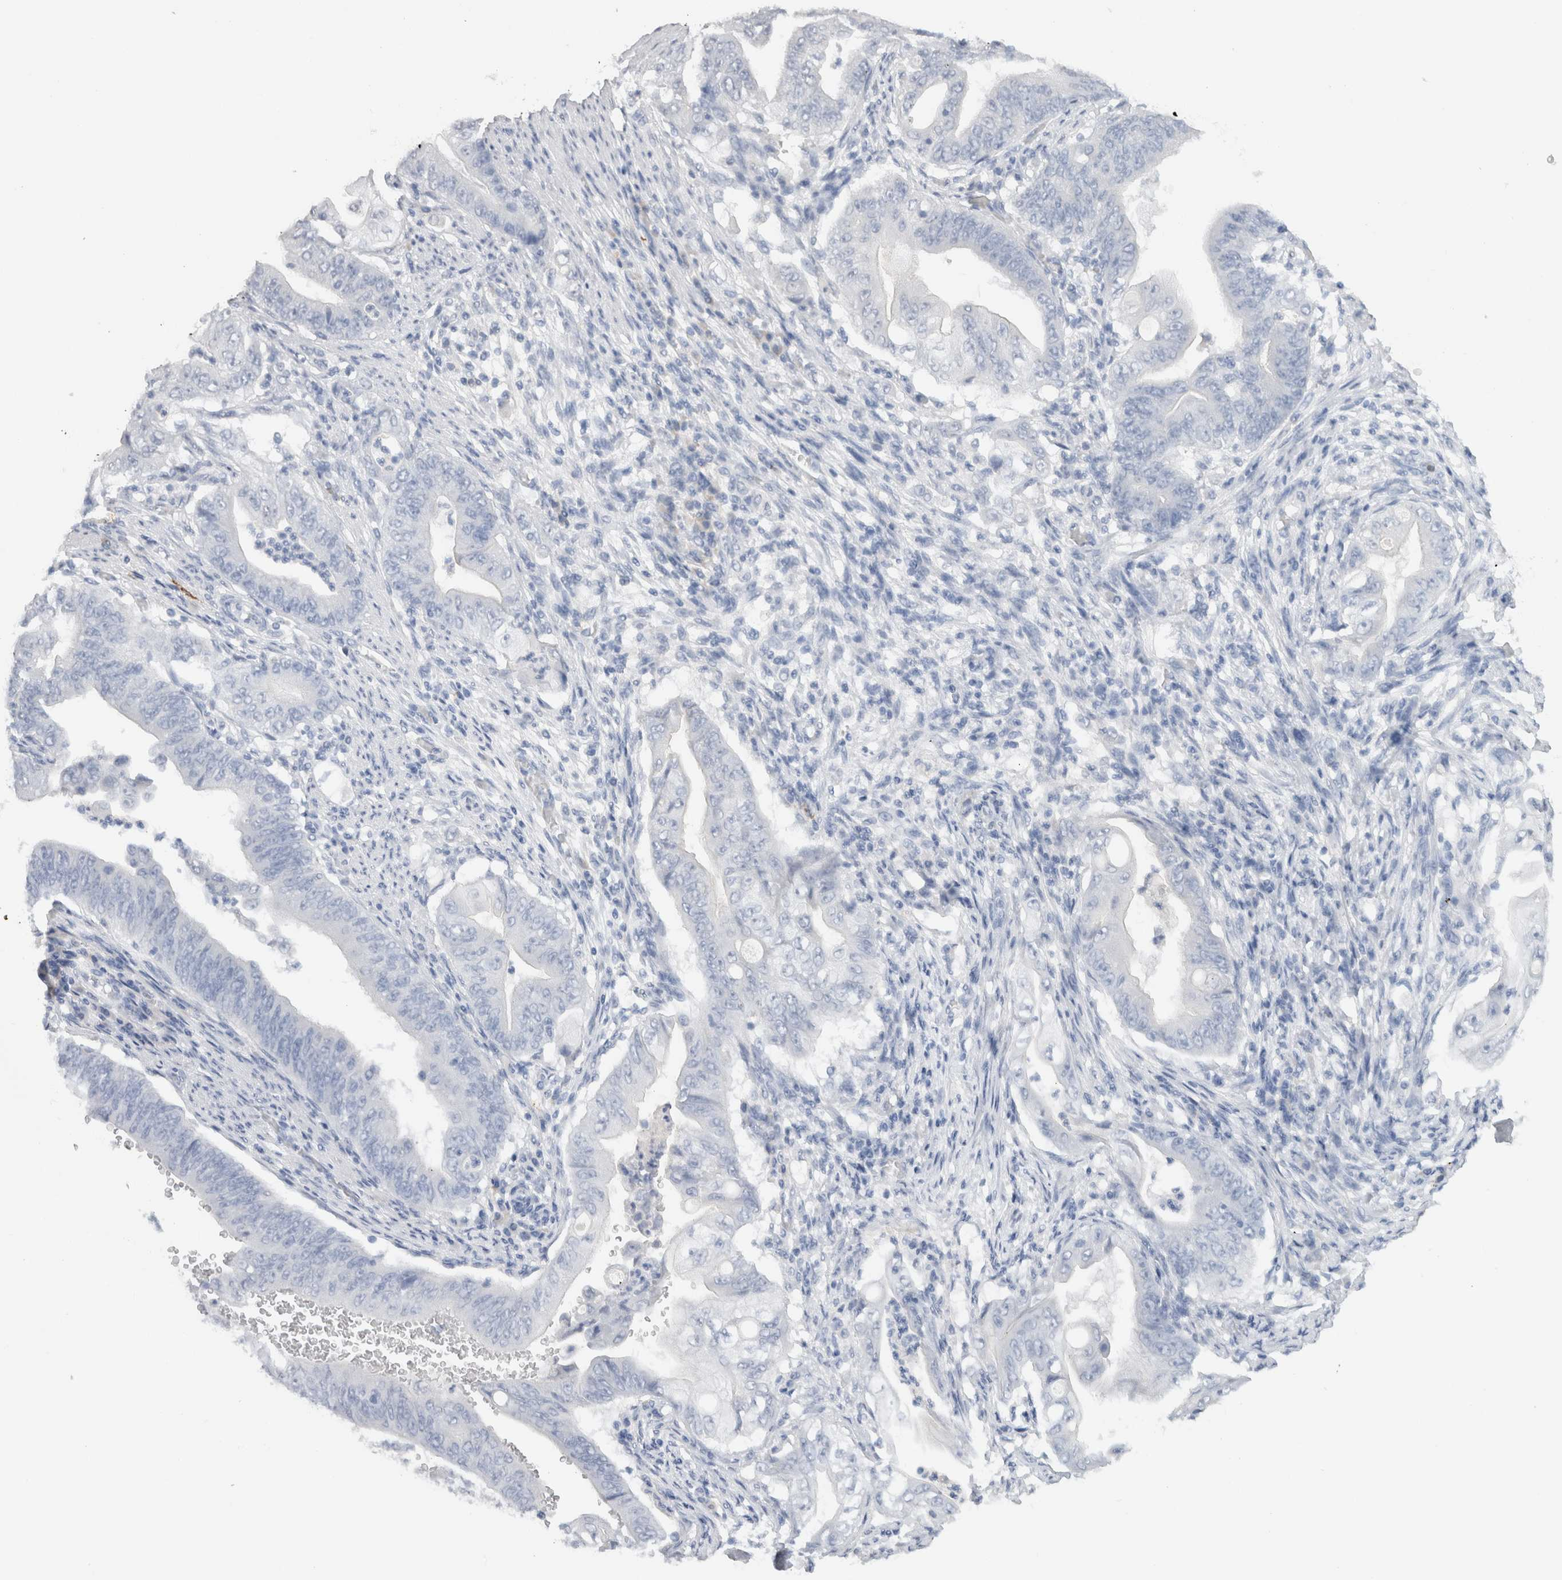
{"staining": {"intensity": "negative", "quantity": "none", "location": "none"}, "tissue": "stomach cancer", "cell_type": "Tumor cells", "image_type": "cancer", "snomed": [{"axis": "morphology", "description": "Adenocarcinoma, NOS"}, {"axis": "topography", "description": "Stomach"}], "caption": "Adenocarcinoma (stomach) stained for a protein using immunohistochemistry shows no staining tumor cells.", "gene": "LAMP3", "patient": {"sex": "female", "age": 73}}